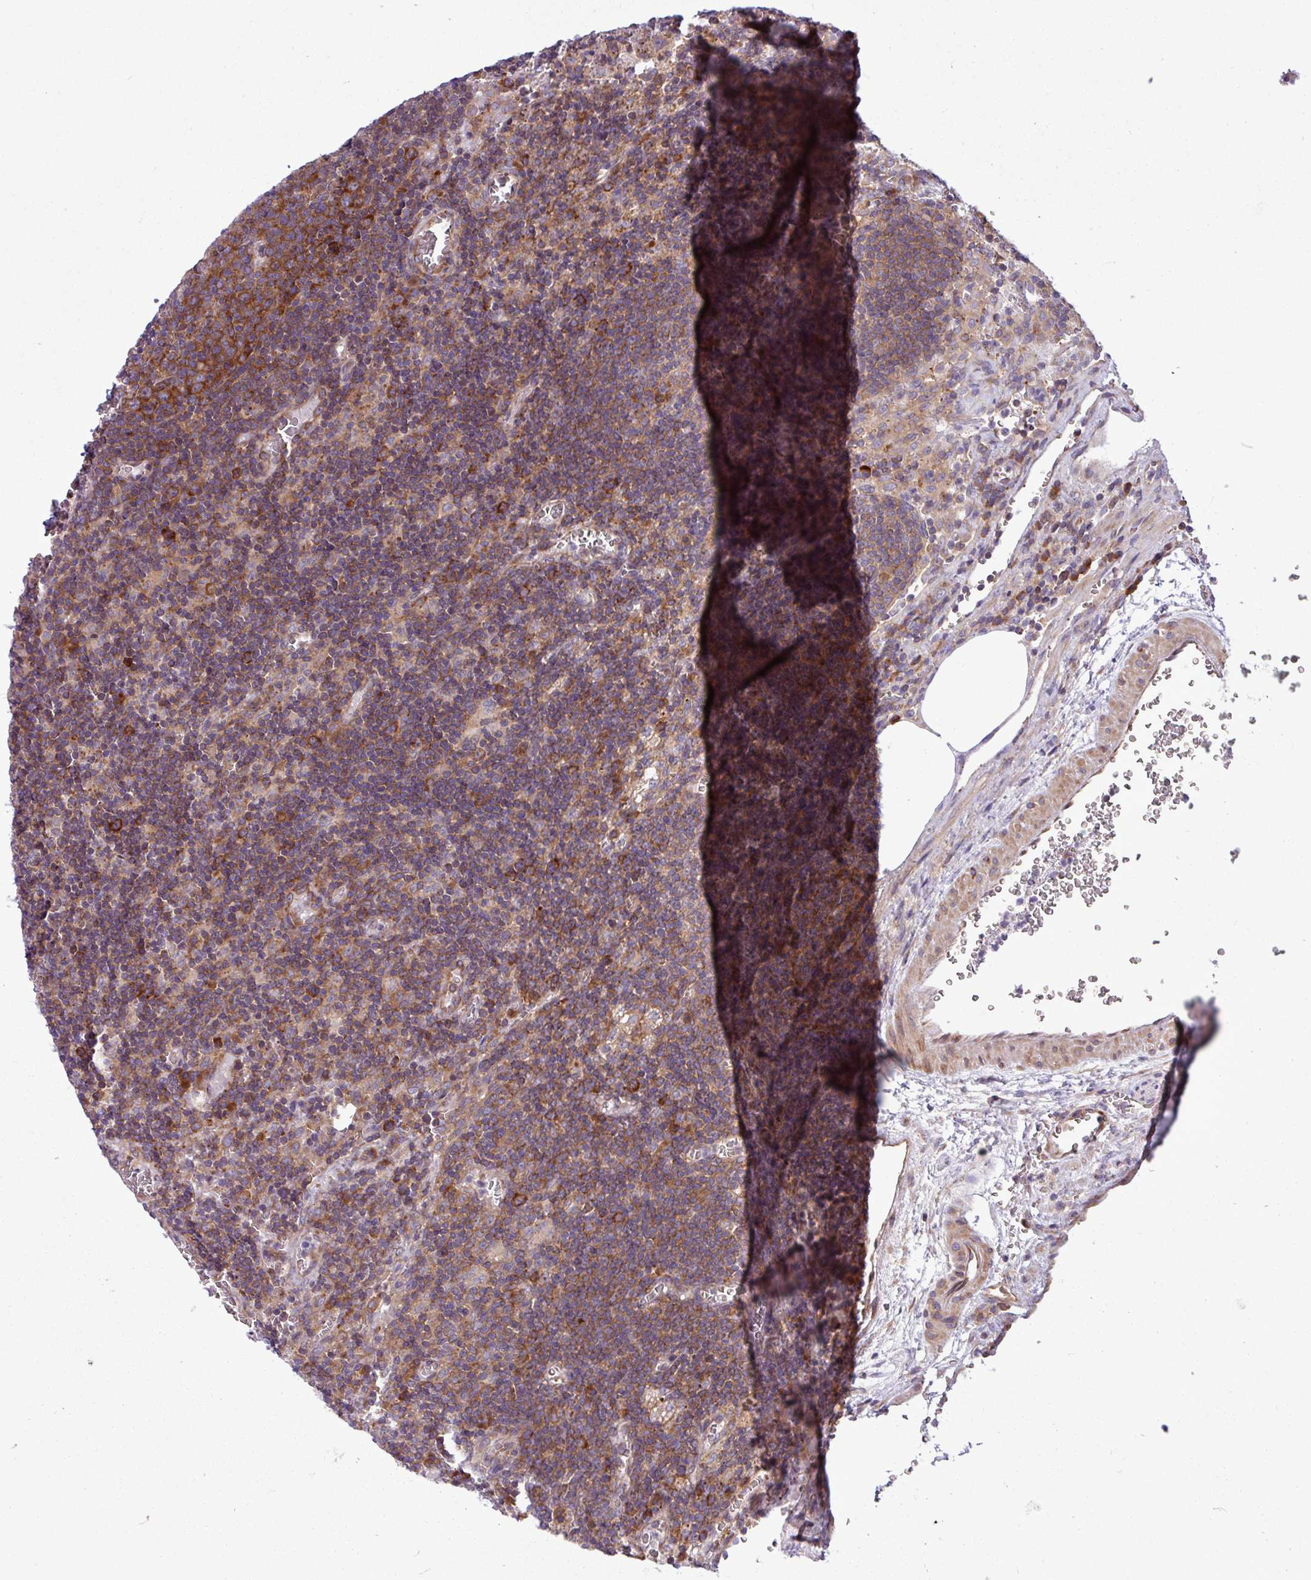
{"staining": {"intensity": "moderate", "quantity": ">75%", "location": "cytoplasmic/membranous"}, "tissue": "lymph node", "cell_type": "Germinal center cells", "image_type": "normal", "snomed": [{"axis": "morphology", "description": "Normal tissue, NOS"}, {"axis": "topography", "description": "Lymph node"}], "caption": "Normal lymph node demonstrates moderate cytoplasmic/membranous expression in about >75% of germinal center cells Nuclei are stained in blue..", "gene": "MROH2A", "patient": {"sex": "male", "age": 50}}